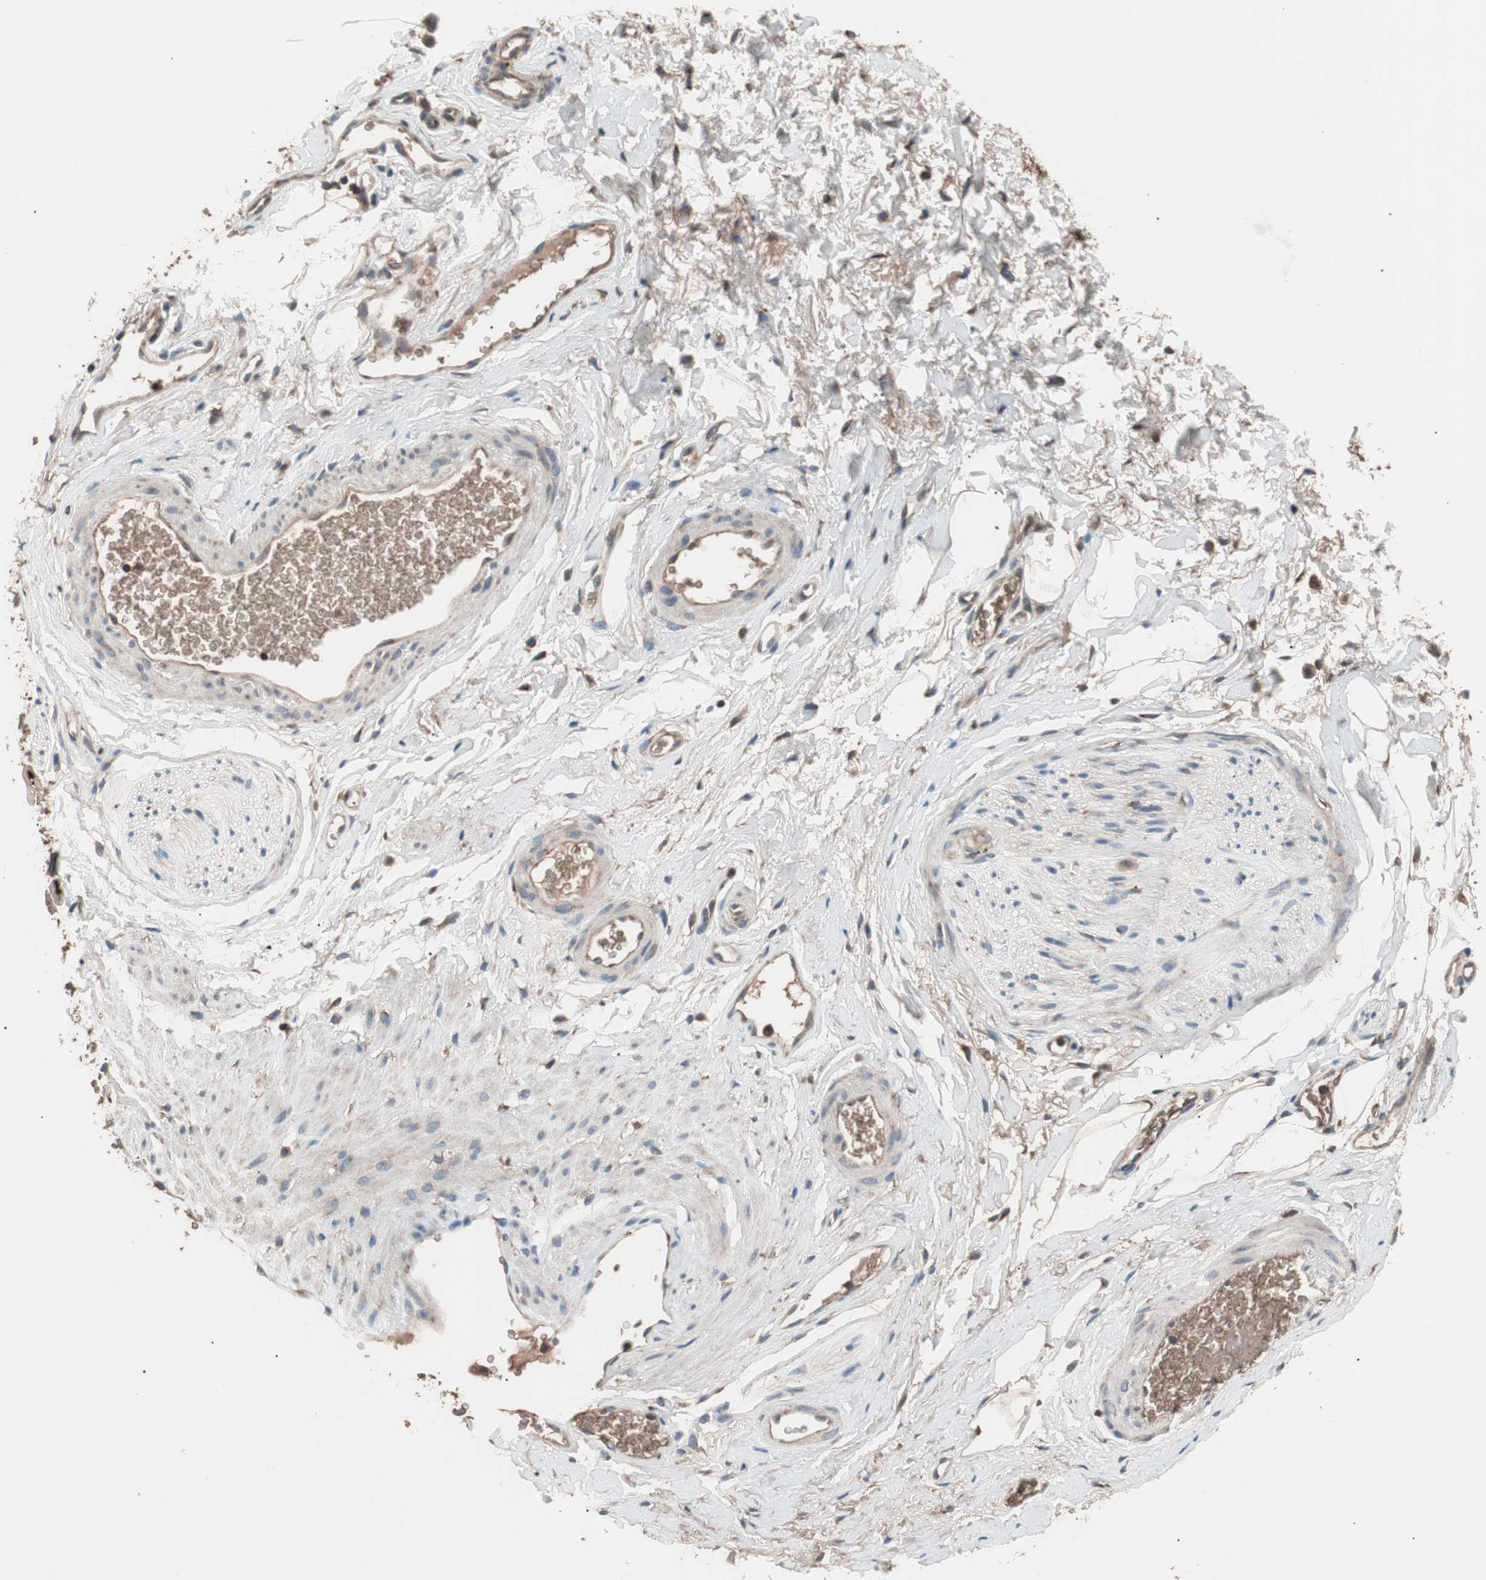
{"staining": {"intensity": "moderate", "quantity": "25%-75%", "location": "cytoplasmic/membranous"}, "tissue": "adipose tissue", "cell_type": "Adipocytes", "image_type": "normal", "snomed": [{"axis": "morphology", "description": "Normal tissue, NOS"}, {"axis": "topography", "description": "Soft tissue"}, {"axis": "topography", "description": "Peripheral nerve tissue"}], "caption": "Immunohistochemistry (IHC) histopathology image of benign human adipose tissue stained for a protein (brown), which displays medium levels of moderate cytoplasmic/membranous staining in approximately 25%-75% of adipocytes.", "gene": "GLYCTK", "patient": {"sex": "female", "age": 71}}